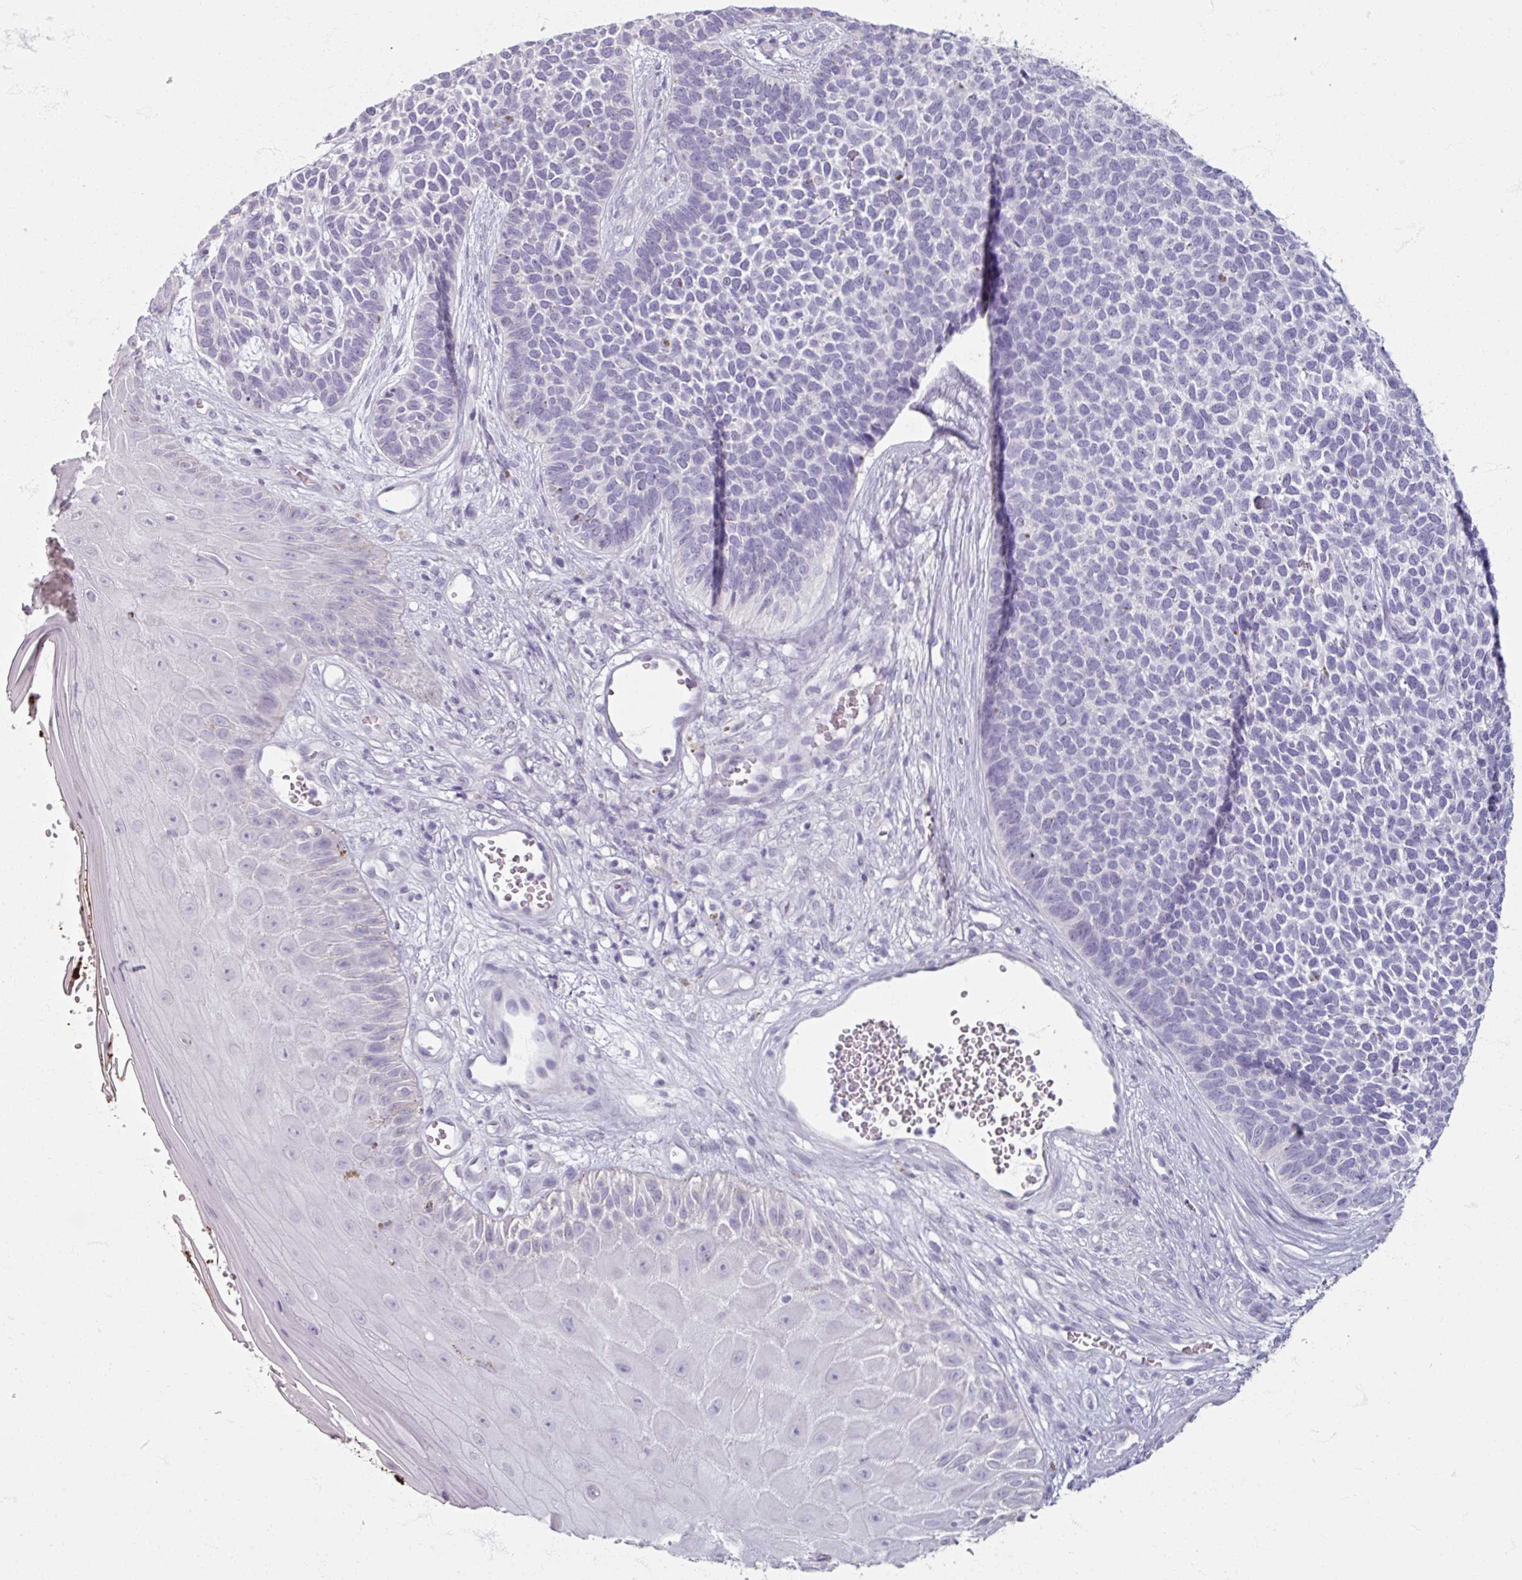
{"staining": {"intensity": "negative", "quantity": "none", "location": "none"}, "tissue": "skin cancer", "cell_type": "Tumor cells", "image_type": "cancer", "snomed": [{"axis": "morphology", "description": "Basal cell carcinoma"}, {"axis": "topography", "description": "Skin"}], "caption": "Tumor cells show no significant protein positivity in basal cell carcinoma (skin). (Stains: DAB immunohistochemistry (IHC) with hematoxylin counter stain, Microscopy: brightfield microscopy at high magnification).", "gene": "TG", "patient": {"sex": "female", "age": 84}}